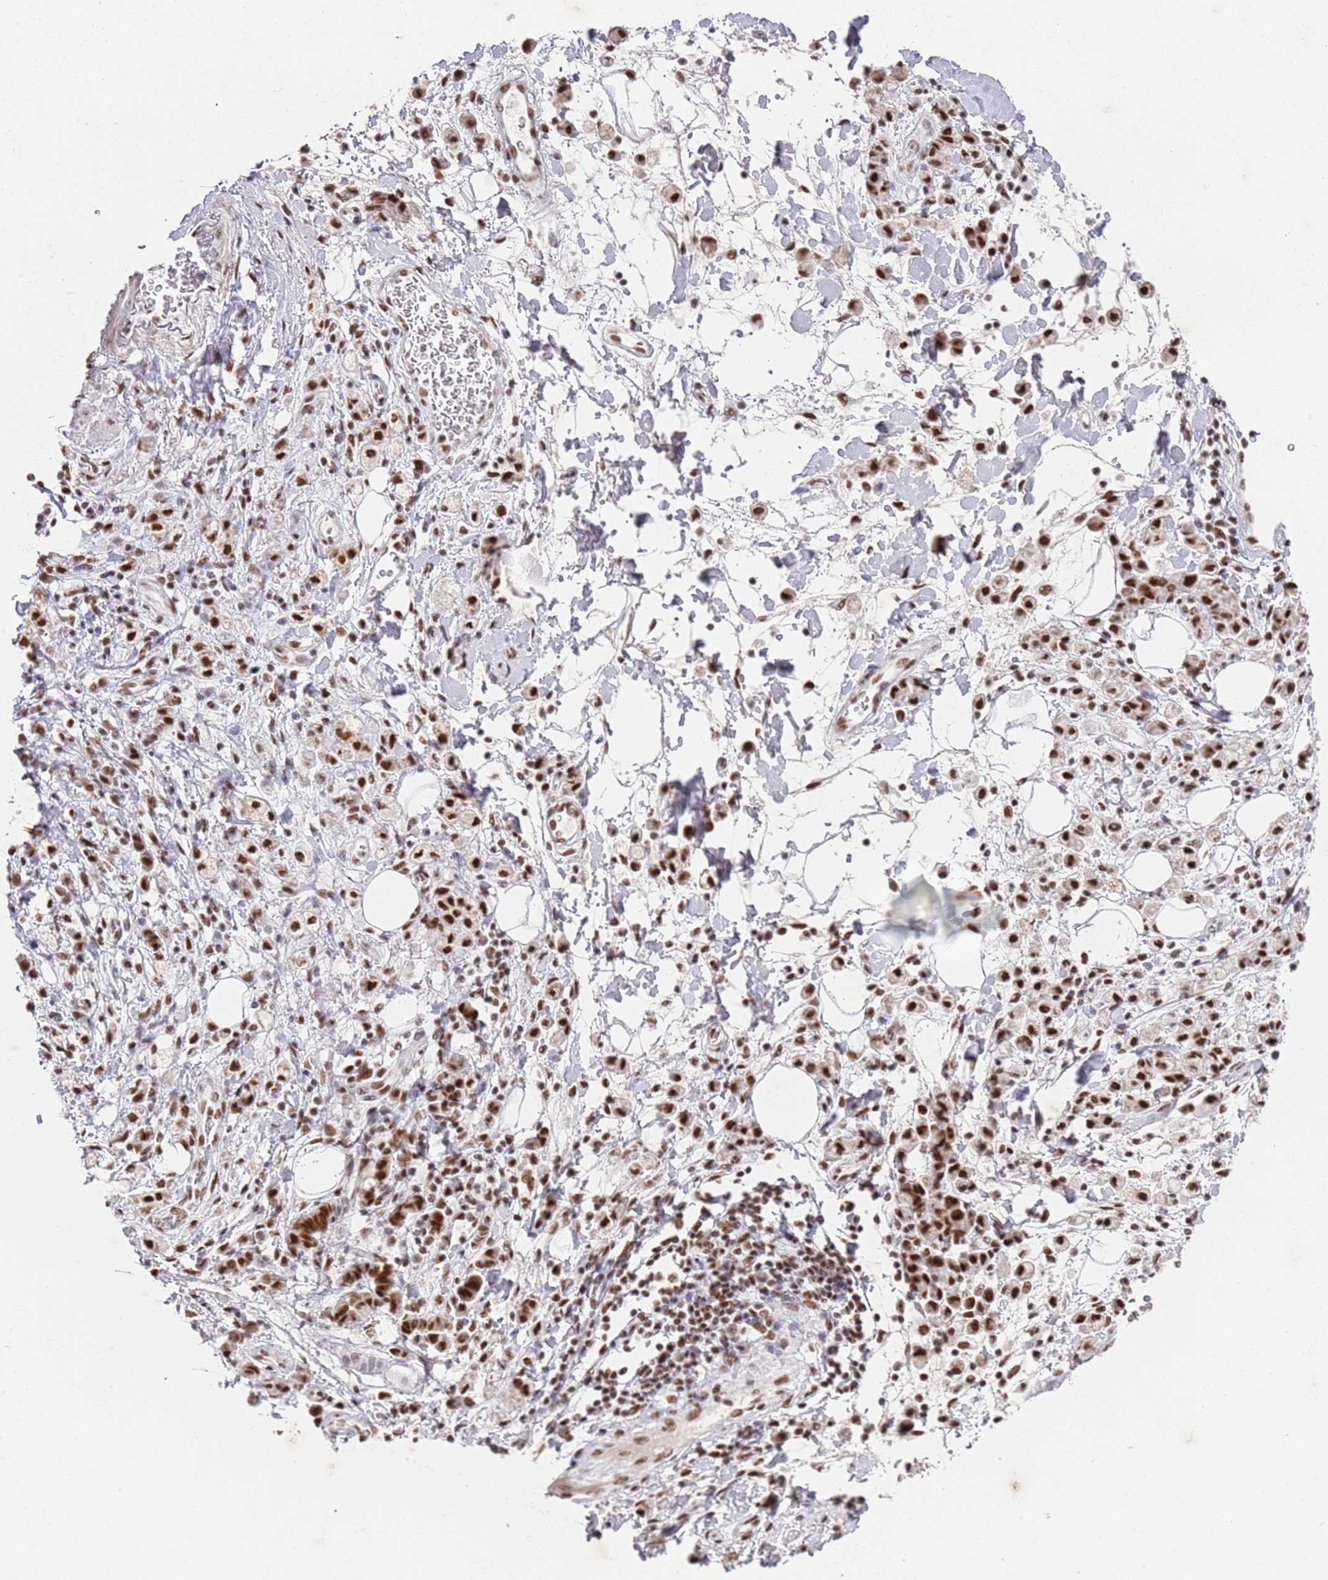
{"staining": {"intensity": "strong", "quantity": ">75%", "location": "nuclear"}, "tissue": "stomach cancer", "cell_type": "Tumor cells", "image_type": "cancer", "snomed": [{"axis": "morphology", "description": "Adenocarcinoma, NOS"}, {"axis": "topography", "description": "Stomach"}], "caption": "Protein expression analysis of stomach cancer (adenocarcinoma) reveals strong nuclear positivity in about >75% of tumor cells.", "gene": "AKAP8L", "patient": {"sex": "male", "age": 77}}